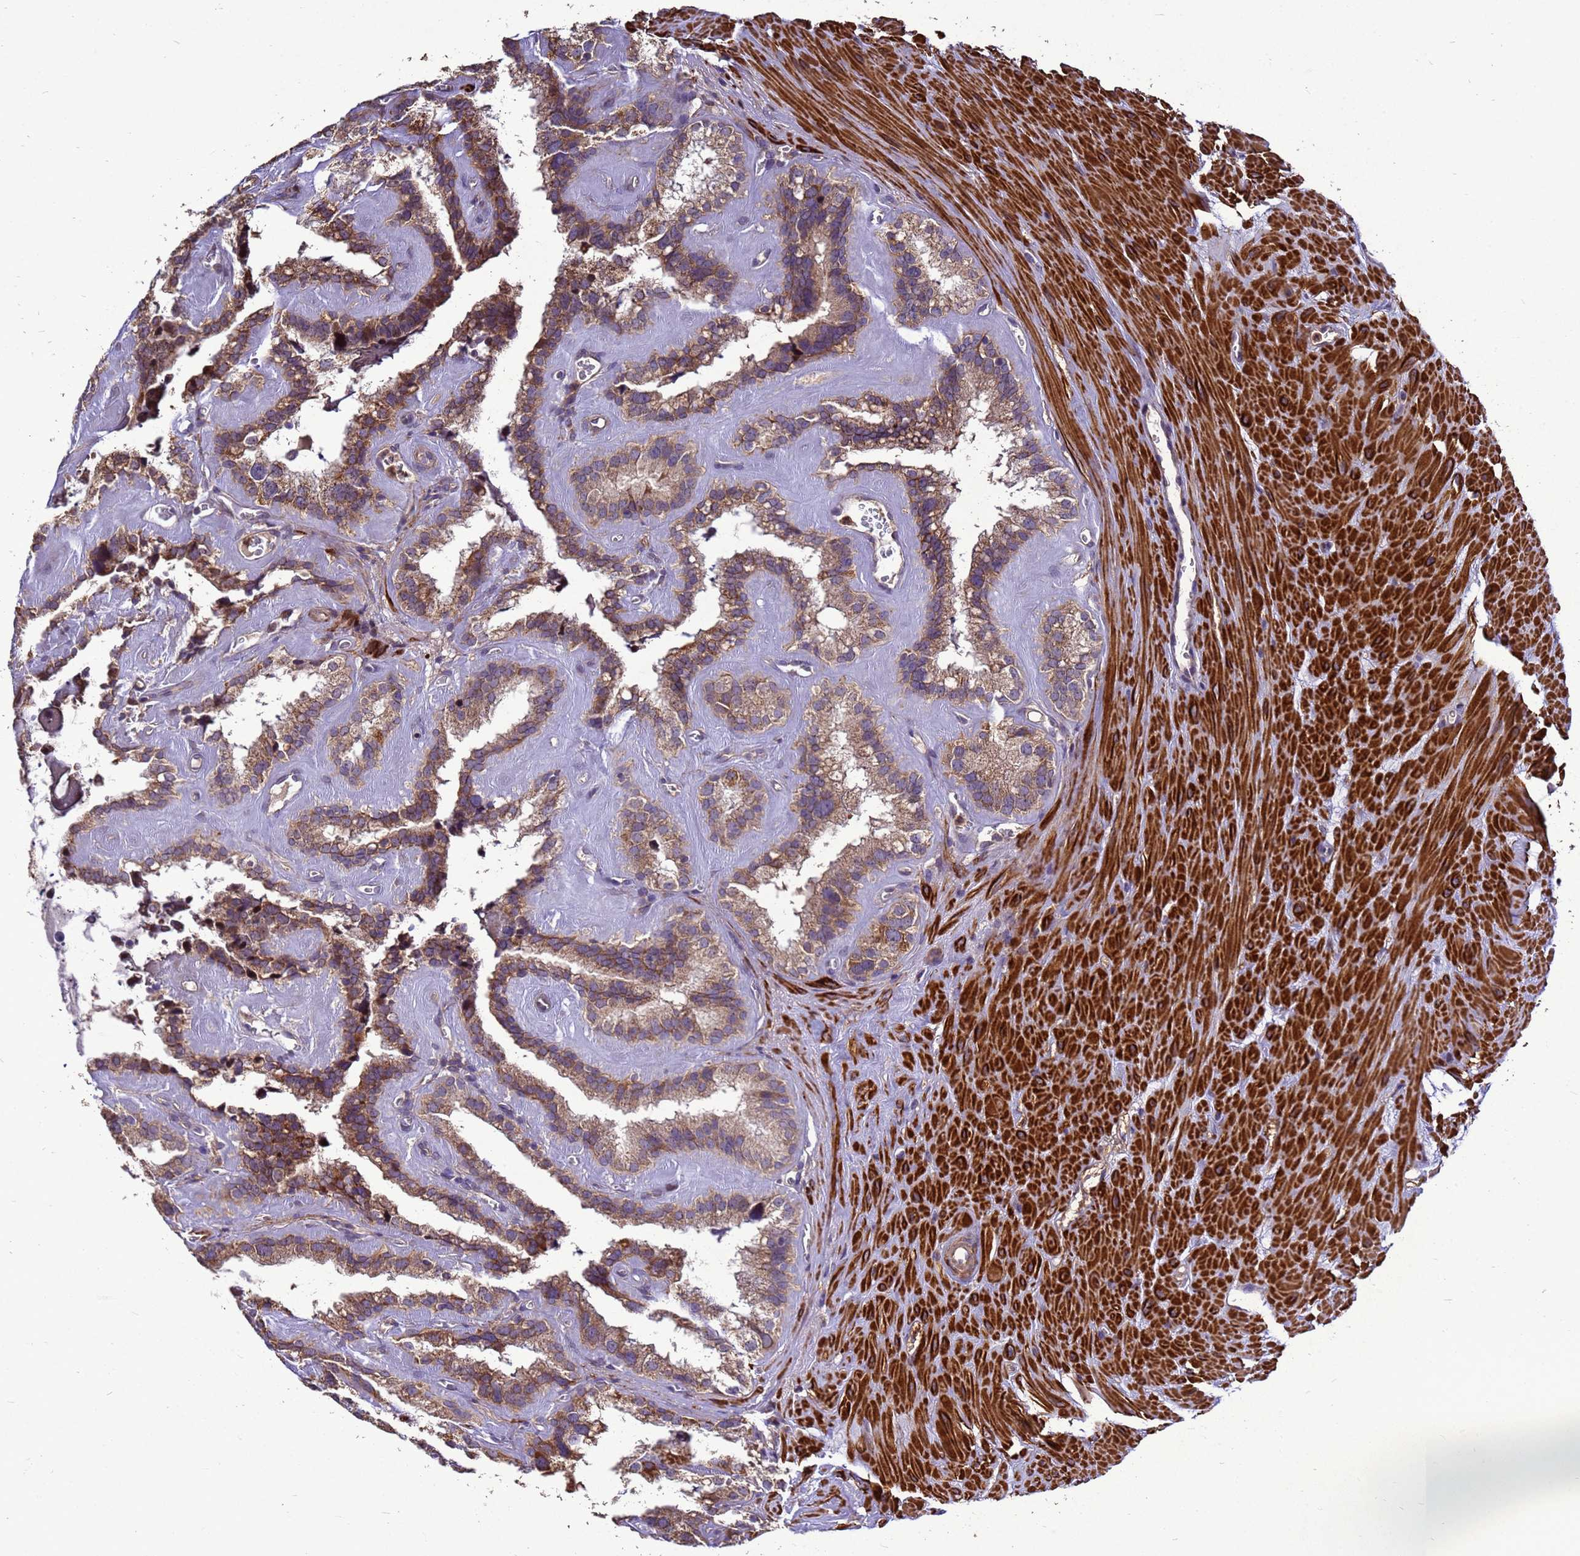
{"staining": {"intensity": "moderate", "quantity": ">75%", "location": "cytoplasmic/membranous"}, "tissue": "seminal vesicle", "cell_type": "Glandular cells", "image_type": "normal", "snomed": [{"axis": "morphology", "description": "Normal tissue, NOS"}, {"axis": "topography", "description": "Prostate"}, {"axis": "topography", "description": "Seminal veicle"}], "caption": "Immunohistochemistry photomicrograph of benign human seminal vesicle stained for a protein (brown), which exhibits medium levels of moderate cytoplasmic/membranous staining in approximately >75% of glandular cells.", "gene": "RSPRY1", "patient": {"sex": "male", "age": 59}}